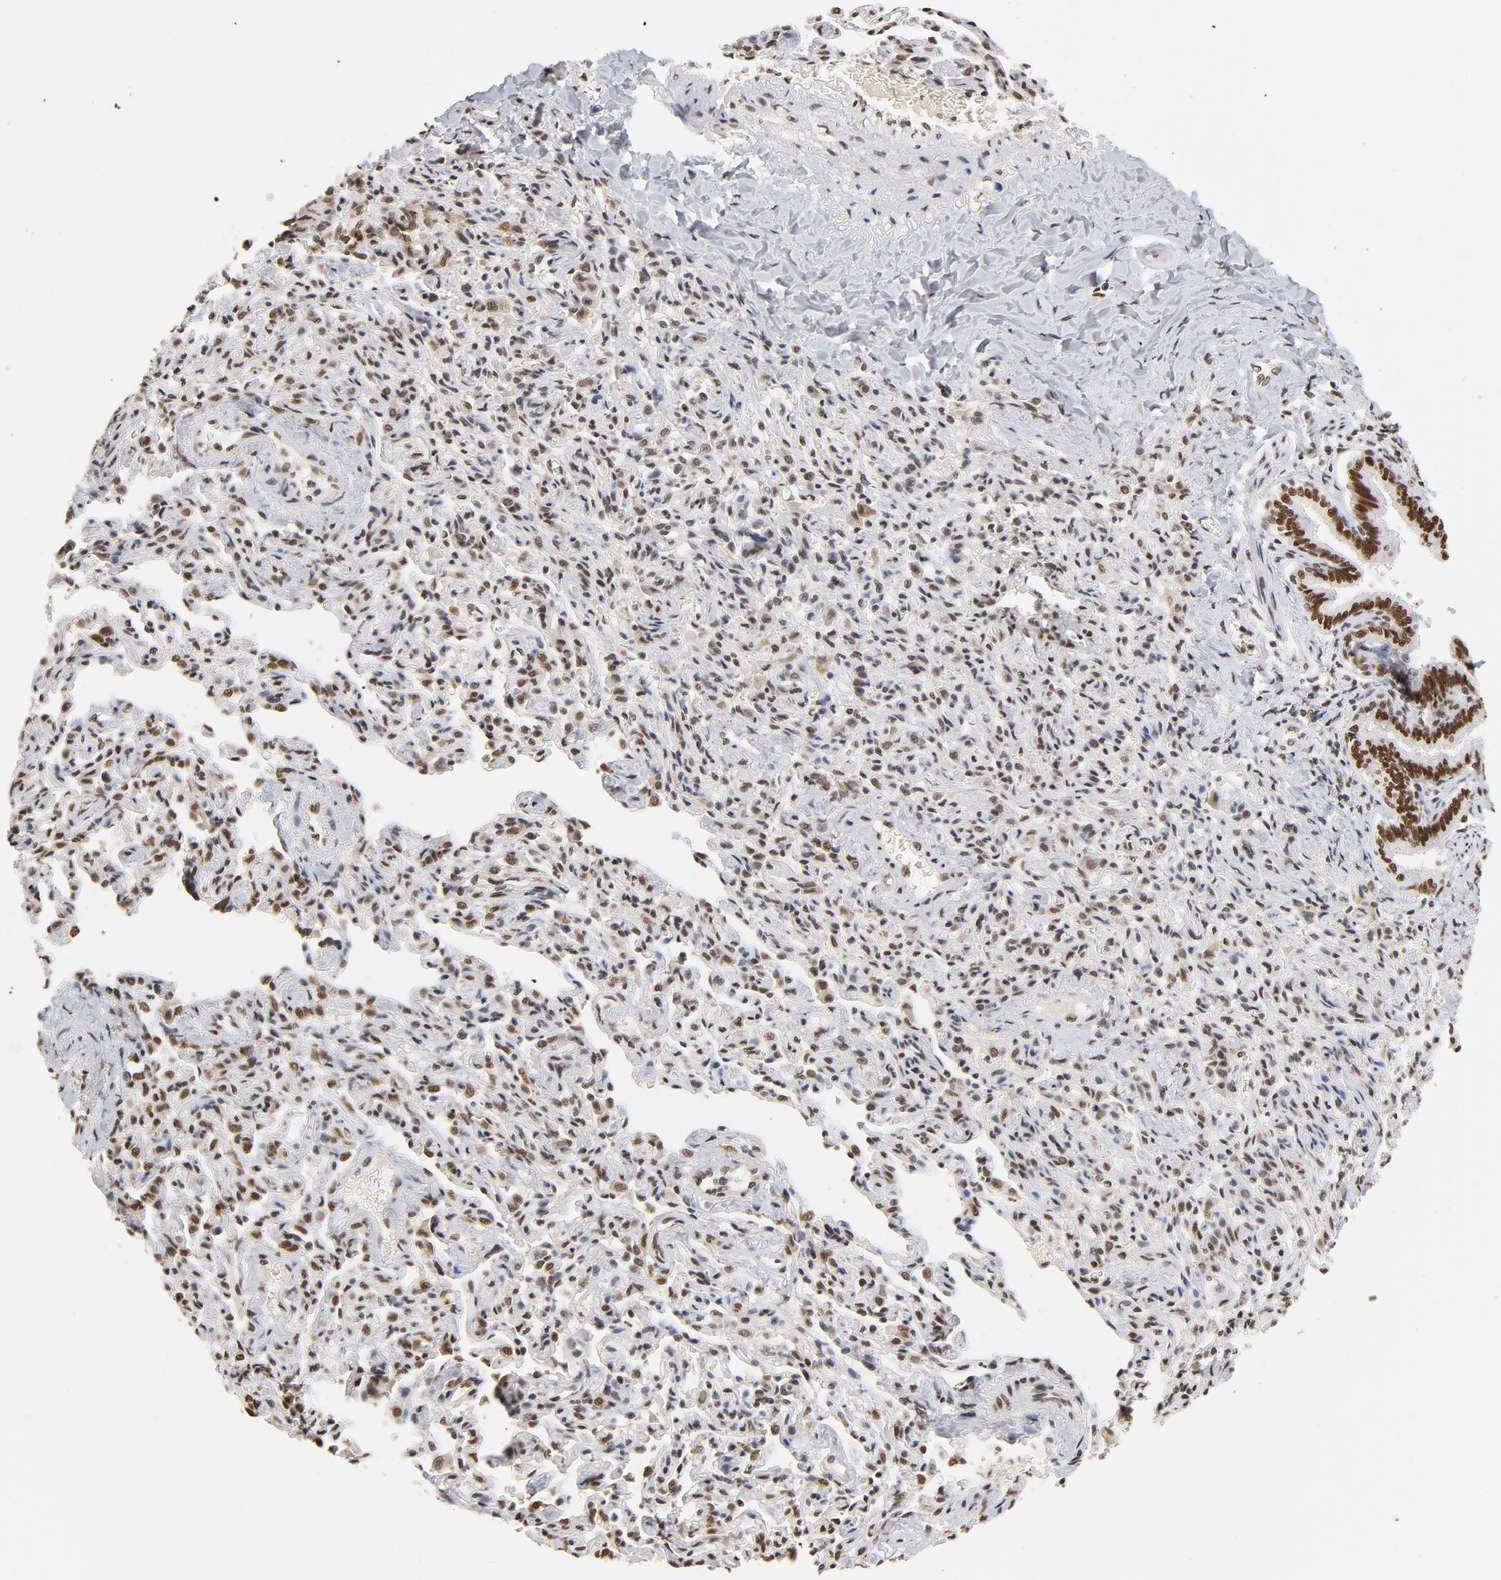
{"staining": {"intensity": "strong", "quantity": ">75%", "location": "nuclear"}, "tissue": "bronchus", "cell_type": "Respiratory epithelial cells", "image_type": "normal", "snomed": [{"axis": "morphology", "description": "Normal tissue, NOS"}, {"axis": "topography", "description": "Lung"}], "caption": "IHC of benign human bronchus displays high levels of strong nuclear expression in approximately >75% of respiratory epithelial cells.", "gene": "TP53BP1", "patient": {"sex": "male", "age": 64}}